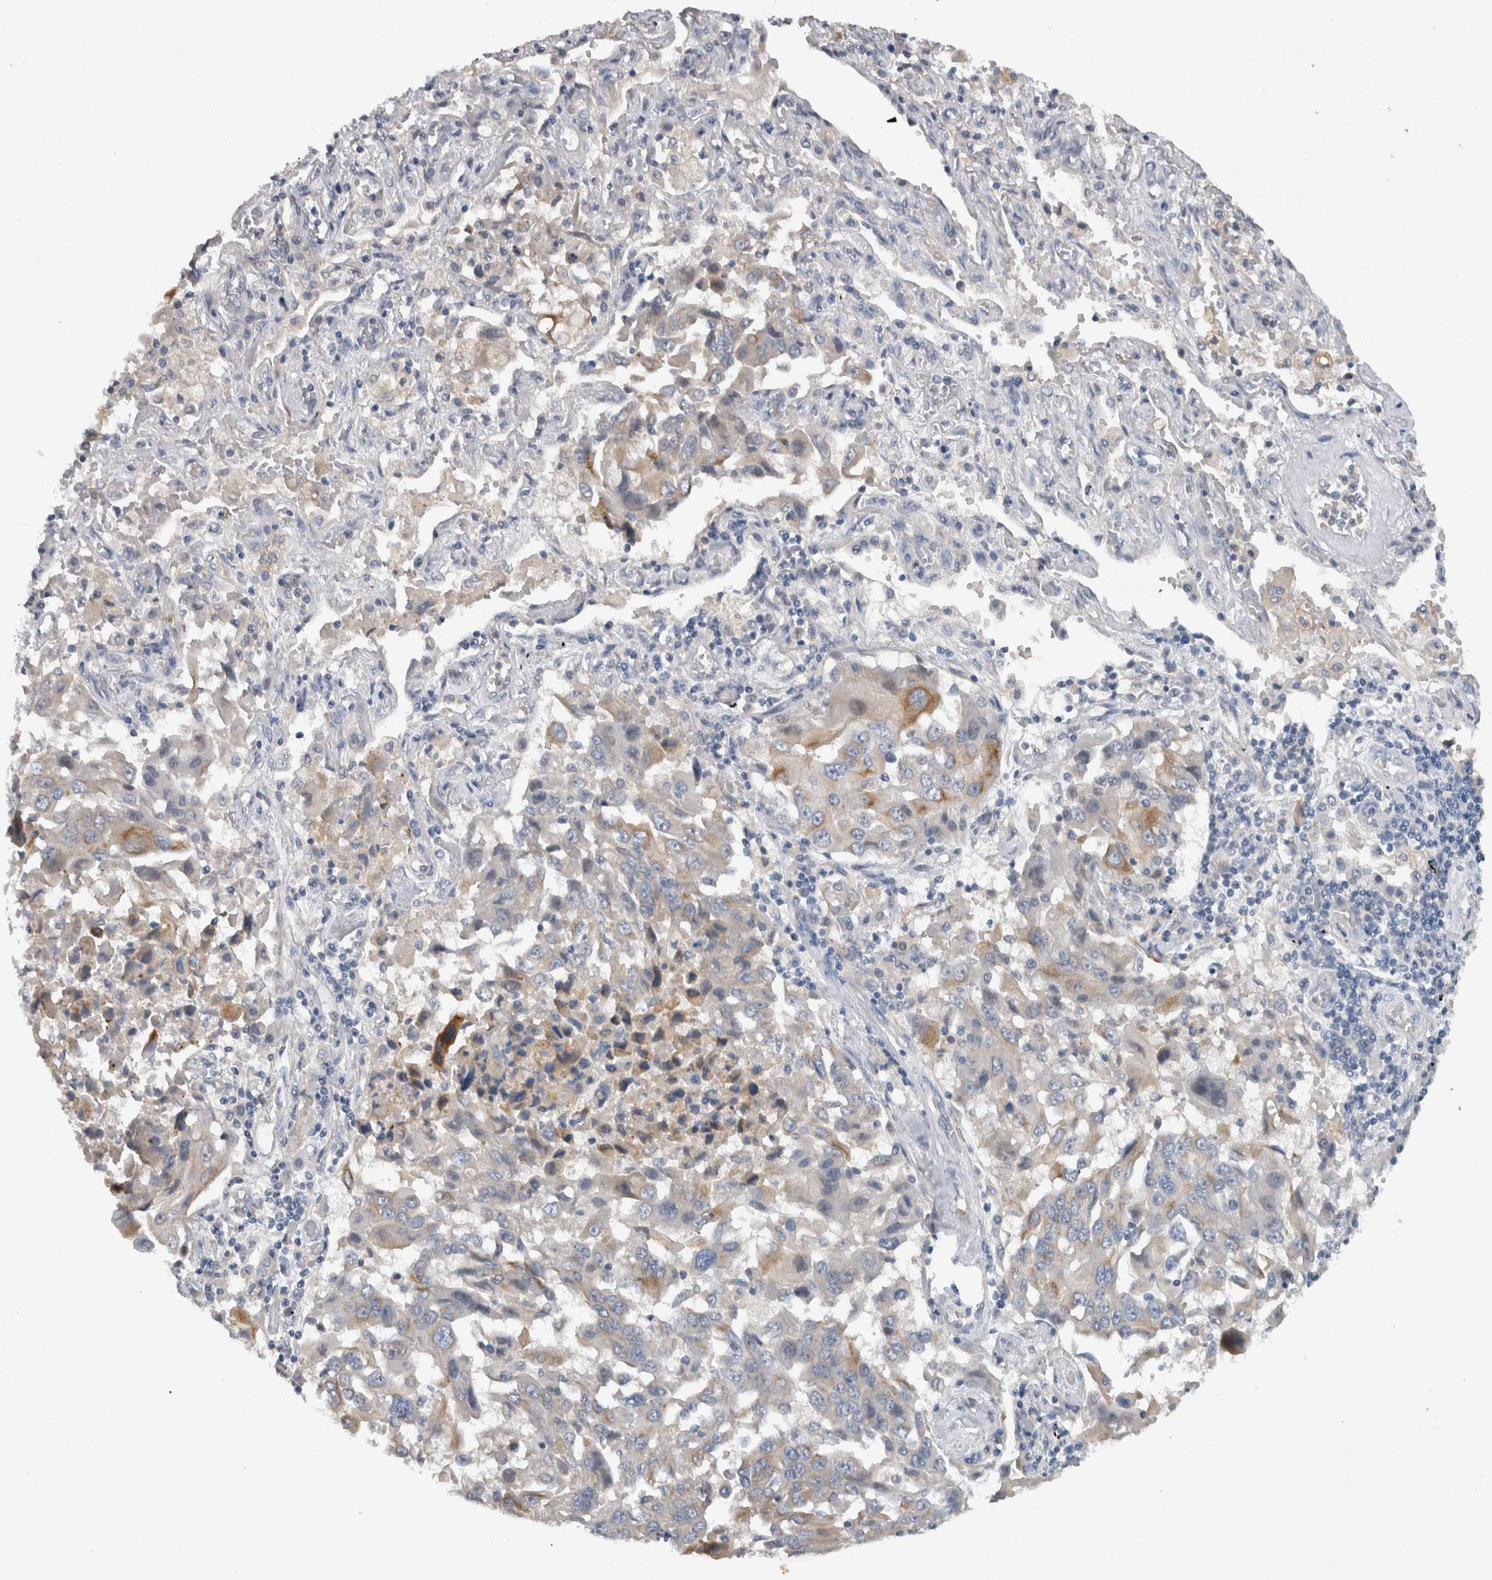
{"staining": {"intensity": "moderate", "quantity": "<25%", "location": "cytoplasmic/membranous"}, "tissue": "lung cancer", "cell_type": "Tumor cells", "image_type": "cancer", "snomed": [{"axis": "morphology", "description": "Adenocarcinoma, NOS"}, {"axis": "topography", "description": "Lung"}], "caption": "Immunohistochemical staining of human lung adenocarcinoma shows low levels of moderate cytoplasmic/membranous positivity in approximately <25% of tumor cells.", "gene": "HEXD", "patient": {"sex": "female", "age": 65}}